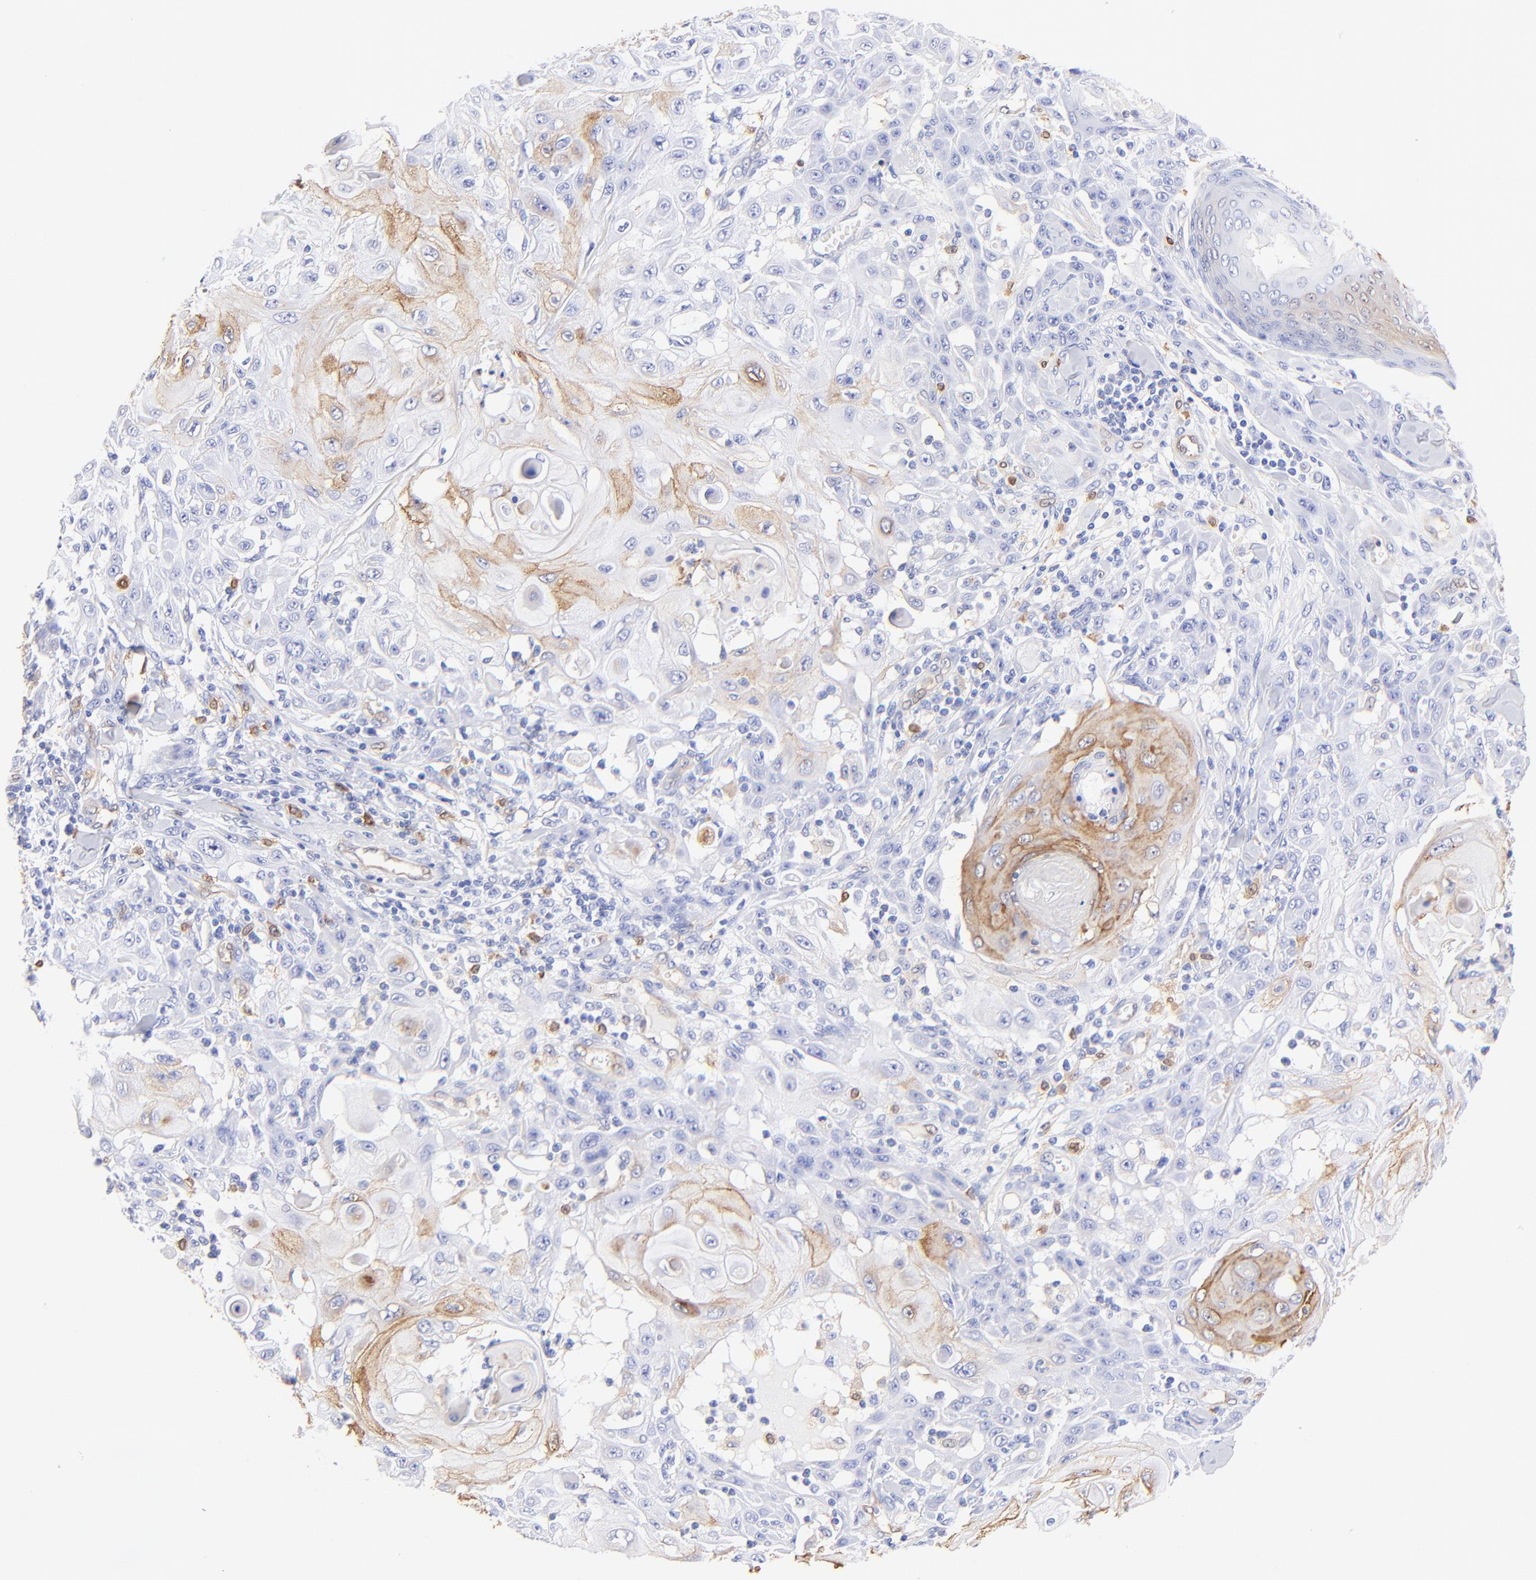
{"staining": {"intensity": "weak", "quantity": "<25%", "location": "cytoplasmic/membranous"}, "tissue": "skin cancer", "cell_type": "Tumor cells", "image_type": "cancer", "snomed": [{"axis": "morphology", "description": "Squamous cell carcinoma, NOS"}, {"axis": "topography", "description": "Skin"}], "caption": "IHC of human skin cancer (squamous cell carcinoma) demonstrates no positivity in tumor cells. Nuclei are stained in blue.", "gene": "ALDH1A1", "patient": {"sex": "male", "age": 24}}